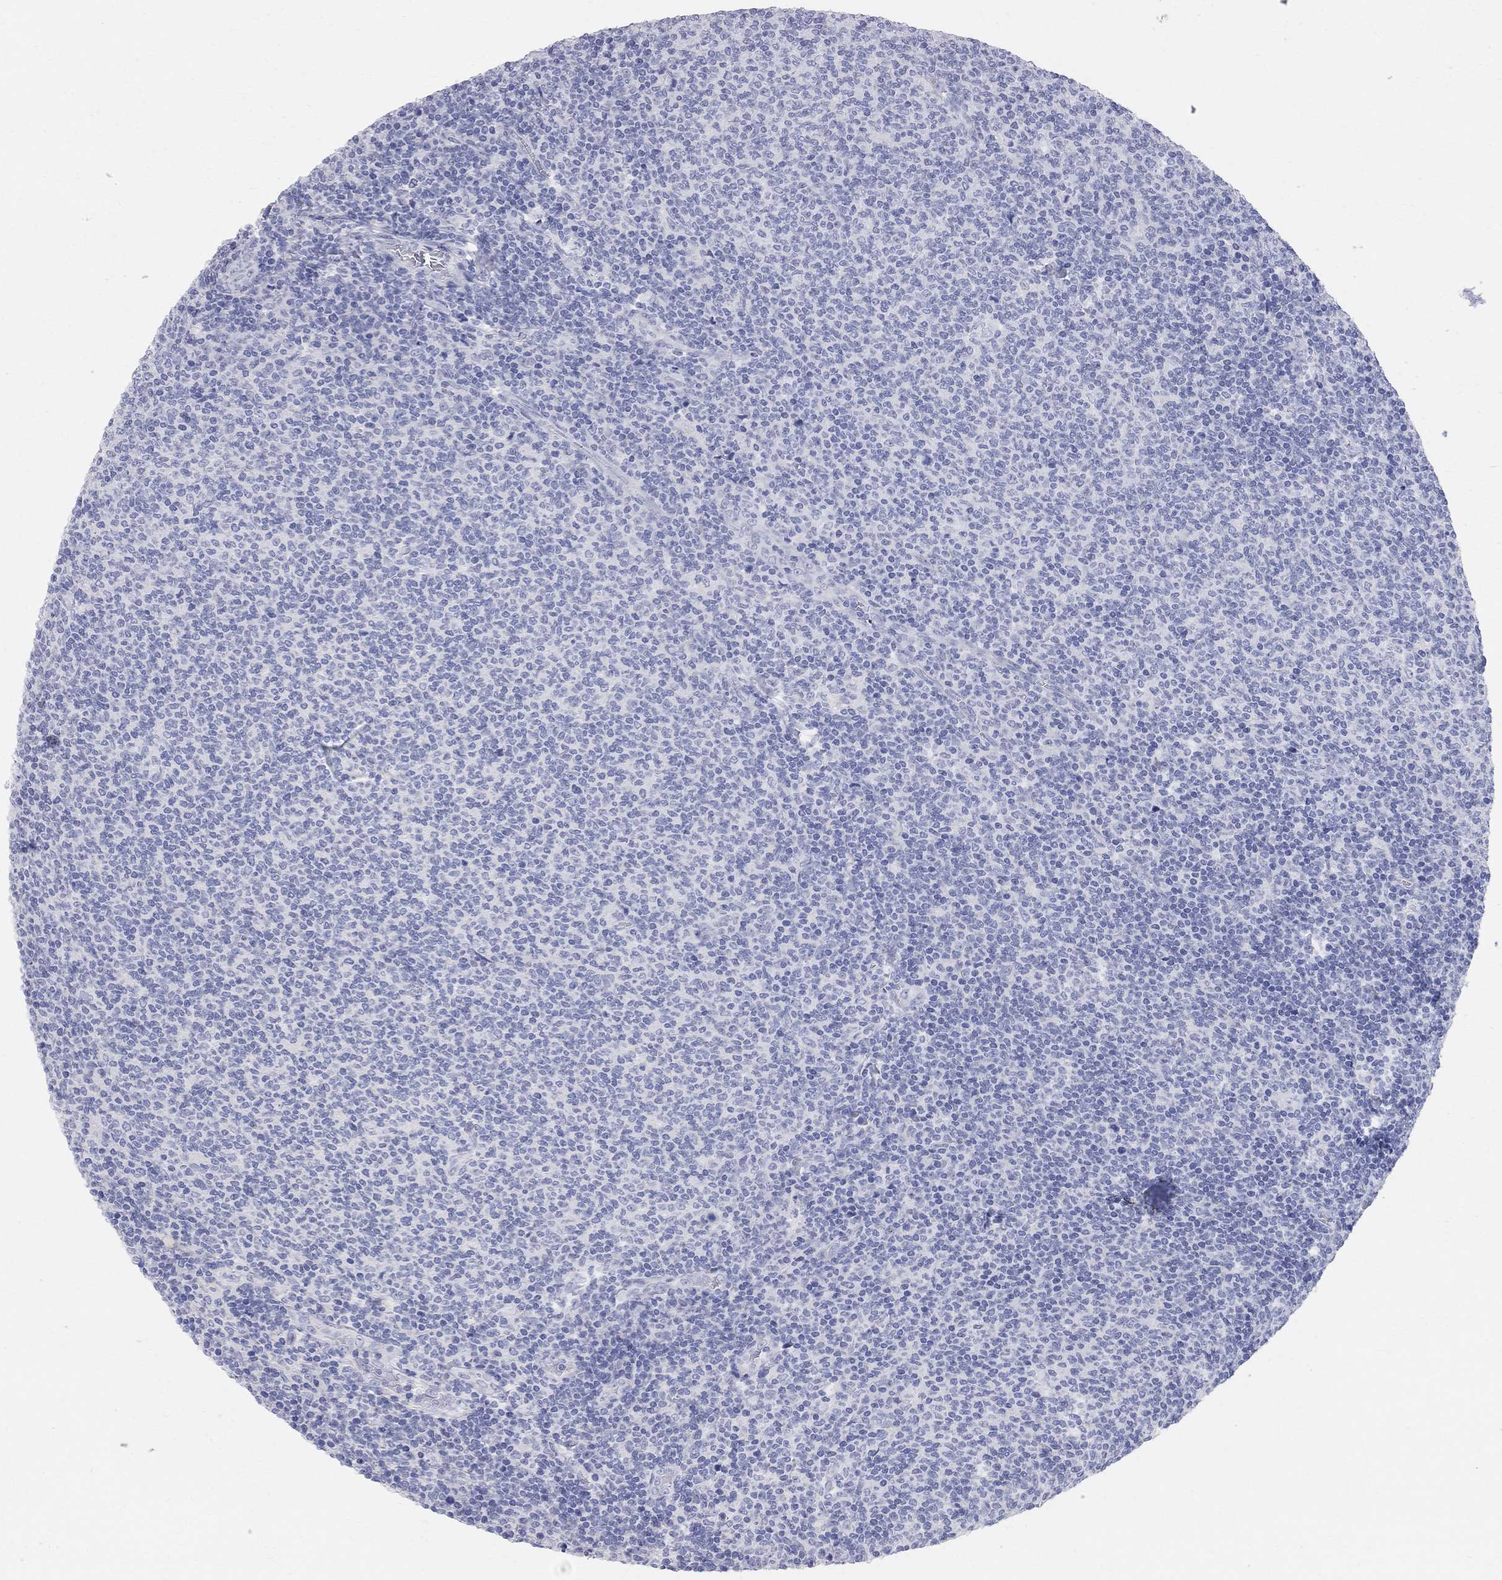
{"staining": {"intensity": "negative", "quantity": "none", "location": "none"}, "tissue": "lymphoma", "cell_type": "Tumor cells", "image_type": "cancer", "snomed": [{"axis": "morphology", "description": "Malignant lymphoma, non-Hodgkin's type, Low grade"}, {"axis": "topography", "description": "Lymph node"}], "caption": "Tumor cells show no significant expression in low-grade malignant lymphoma, non-Hodgkin's type.", "gene": "AOX1", "patient": {"sex": "male", "age": 52}}